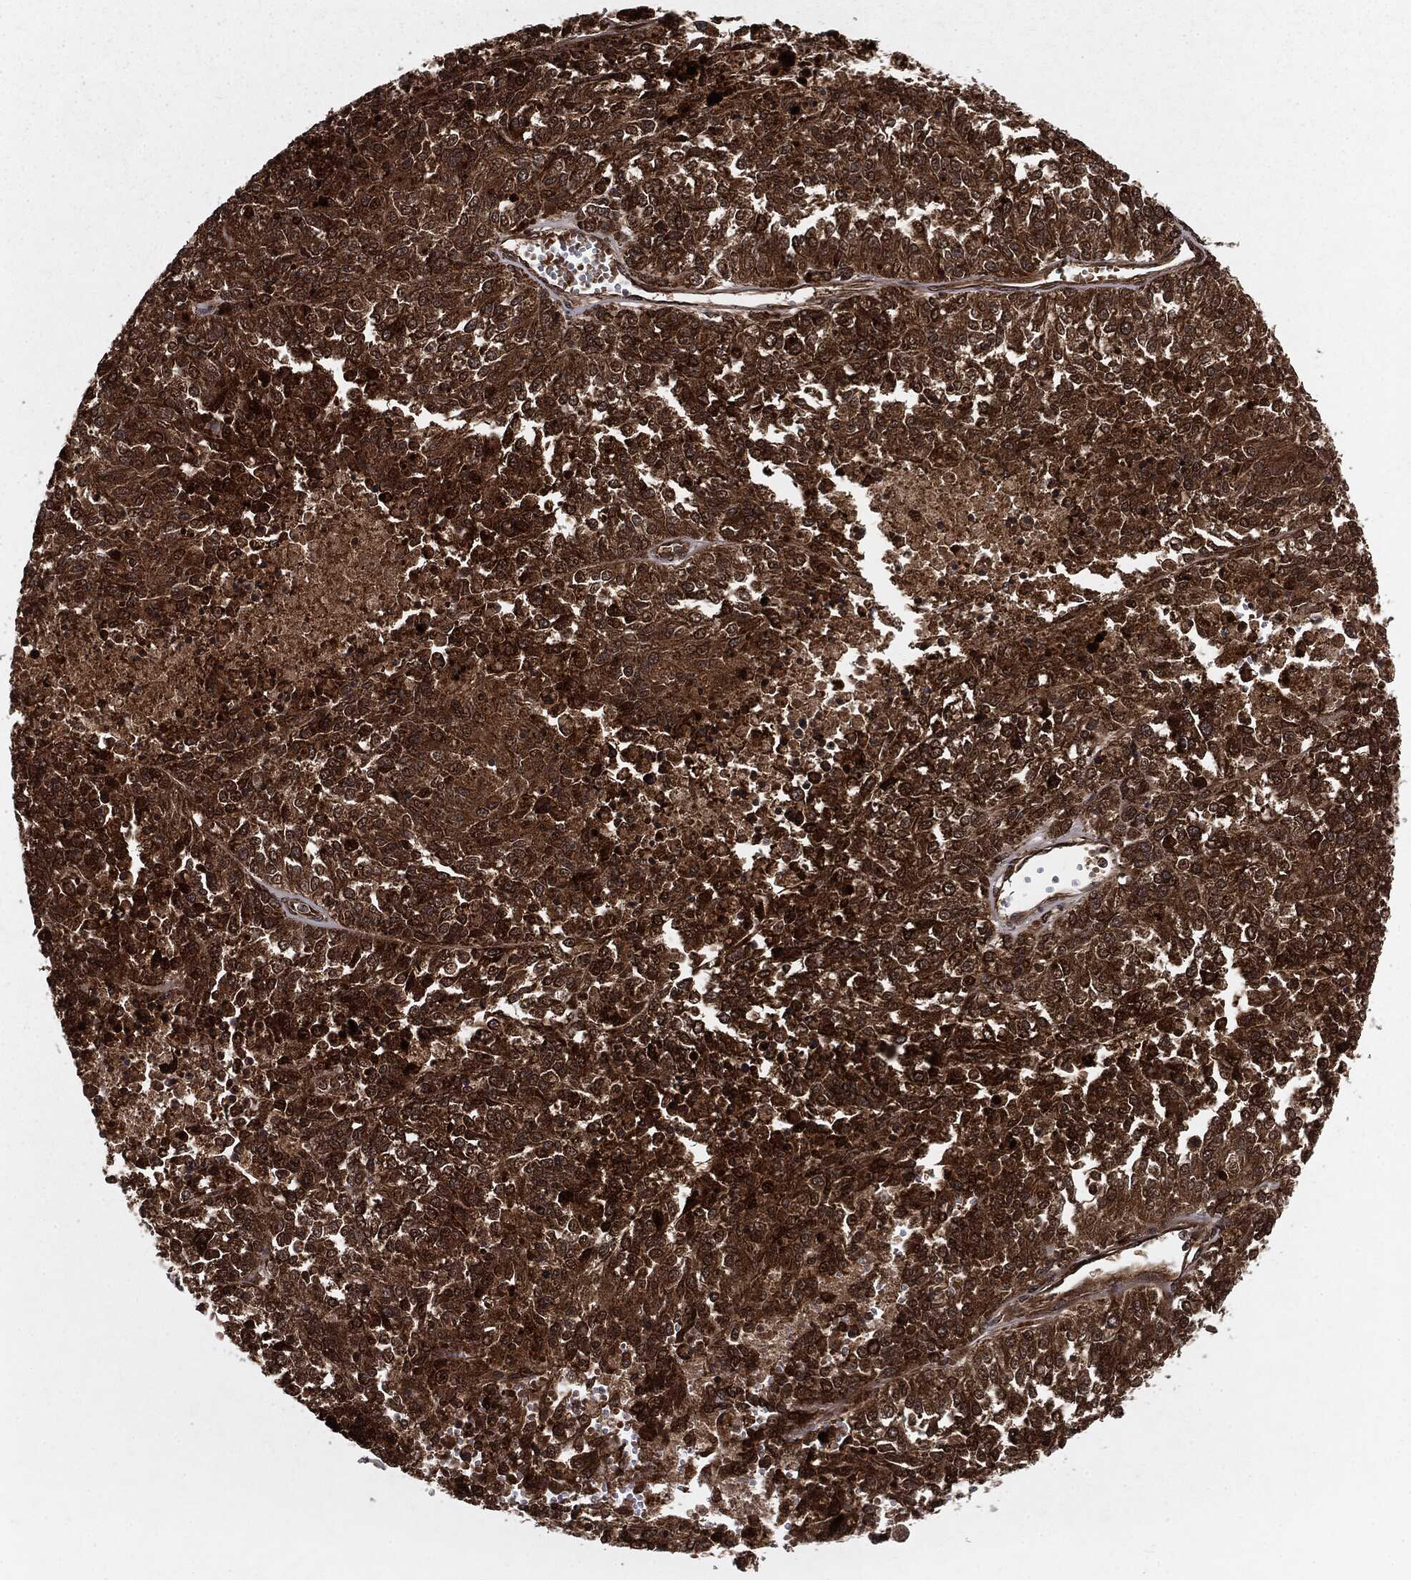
{"staining": {"intensity": "strong", "quantity": ">75%", "location": "cytoplasmic/membranous,nuclear"}, "tissue": "melanoma", "cell_type": "Tumor cells", "image_type": "cancer", "snomed": [{"axis": "morphology", "description": "Malignant melanoma, Metastatic site"}, {"axis": "topography", "description": "Lymph node"}], "caption": "Protein staining of malignant melanoma (metastatic site) tissue reveals strong cytoplasmic/membranous and nuclear positivity in approximately >75% of tumor cells.", "gene": "RANBP9", "patient": {"sex": "female", "age": 64}}